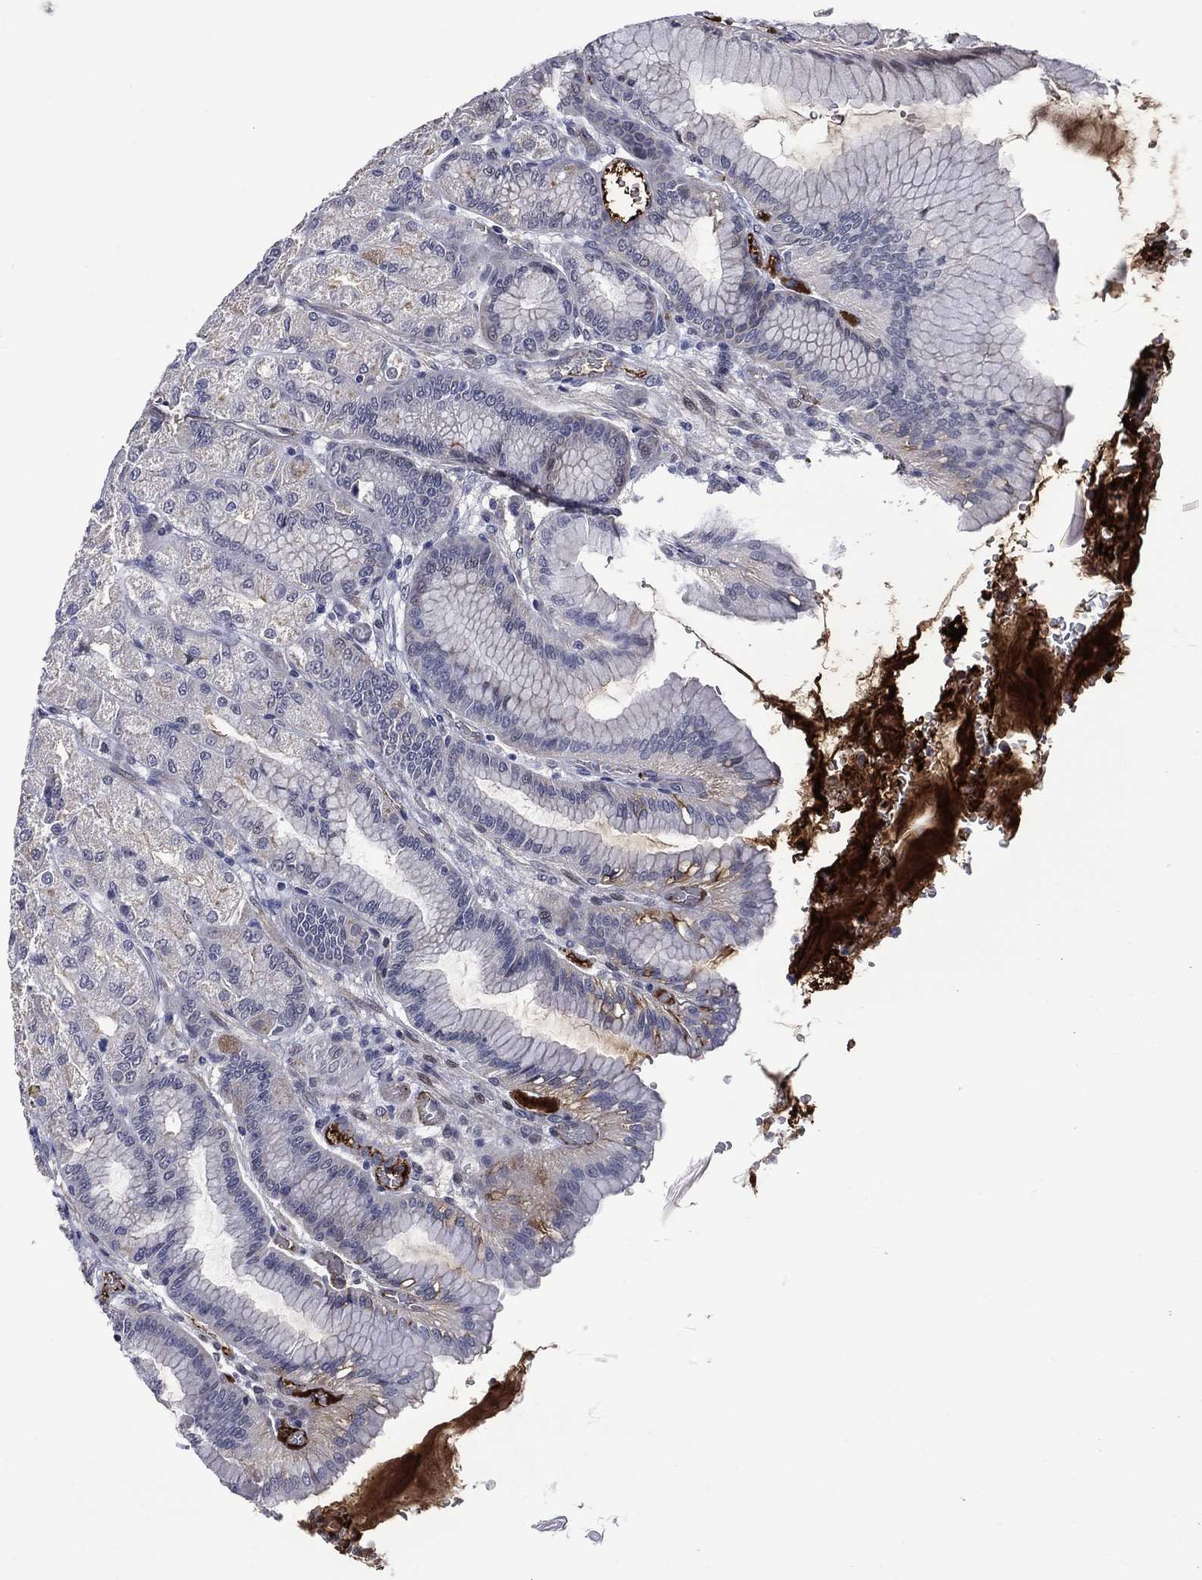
{"staining": {"intensity": "negative", "quantity": "none", "location": "none"}, "tissue": "stomach", "cell_type": "Glandular cells", "image_type": "normal", "snomed": [{"axis": "morphology", "description": "Normal tissue, NOS"}, {"axis": "morphology", "description": "Adenocarcinoma, NOS"}, {"axis": "morphology", "description": "Adenocarcinoma, High grade"}, {"axis": "topography", "description": "Stomach, upper"}, {"axis": "topography", "description": "Stomach"}], "caption": "This is an IHC micrograph of benign human stomach. There is no staining in glandular cells.", "gene": "FGG", "patient": {"sex": "female", "age": 65}}